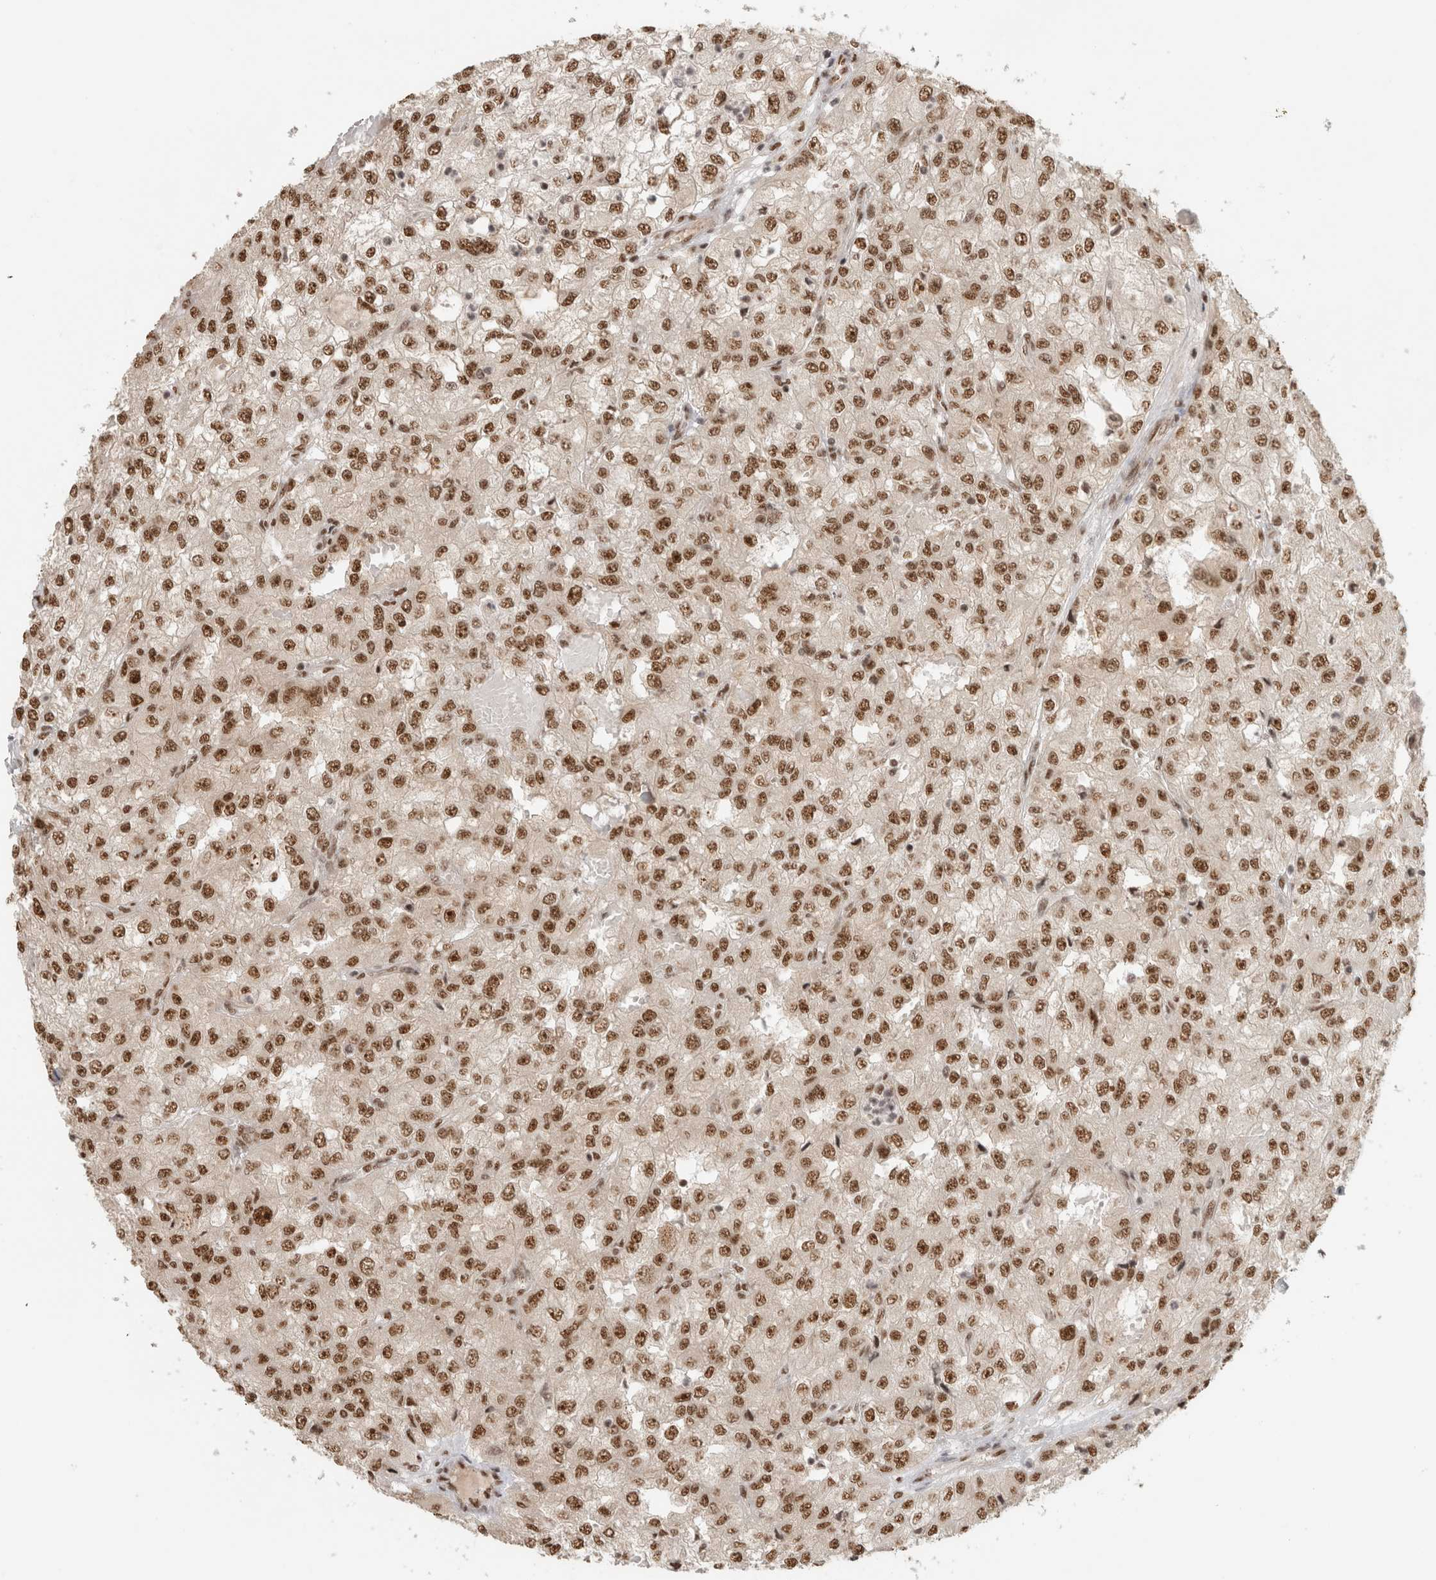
{"staining": {"intensity": "moderate", "quantity": ">75%", "location": "nuclear"}, "tissue": "renal cancer", "cell_type": "Tumor cells", "image_type": "cancer", "snomed": [{"axis": "morphology", "description": "Adenocarcinoma, NOS"}, {"axis": "topography", "description": "Kidney"}], "caption": "Brown immunohistochemical staining in human renal adenocarcinoma displays moderate nuclear expression in approximately >75% of tumor cells.", "gene": "EBNA1BP2", "patient": {"sex": "female", "age": 54}}